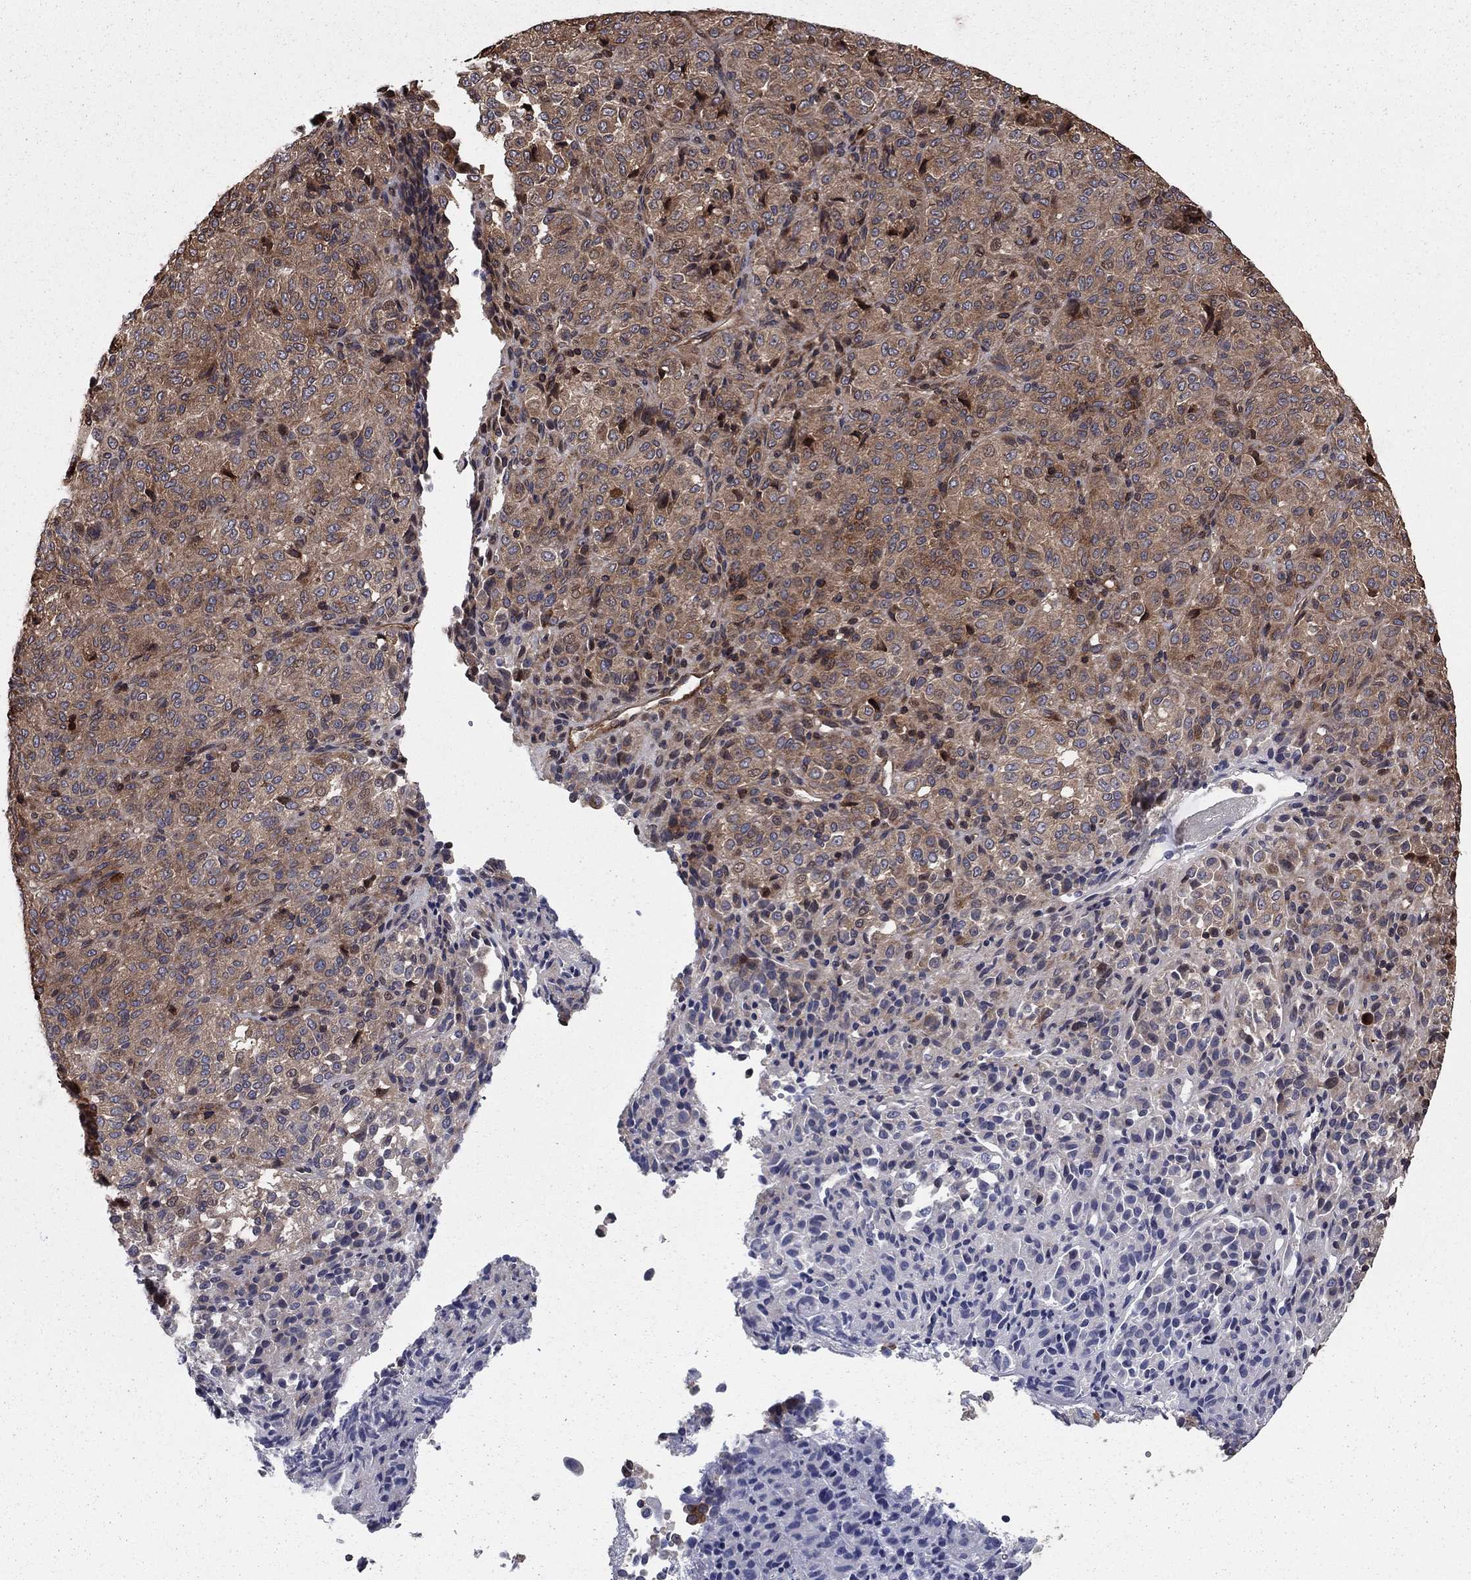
{"staining": {"intensity": "moderate", "quantity": "<25%", "location": "cytoplasmic/membranous"}, "tissue": "melanoma", "cell_type": "Tumor cells", "image_type": "cancer", "snomed": [{"axis": "morphology", "description": "Malignant melanoma, Metastatic site"}, {"axis": "topography", "description": "Brain"}], "caption": "Brown immunohistochemical staining in malignant melanoma (metastatic site) exhibits moderate cytoplasmic/membranous positivity in about <25% of tumor cells.", "gene": "GYG1", "patient": {"sex": "female", "age": 56}}